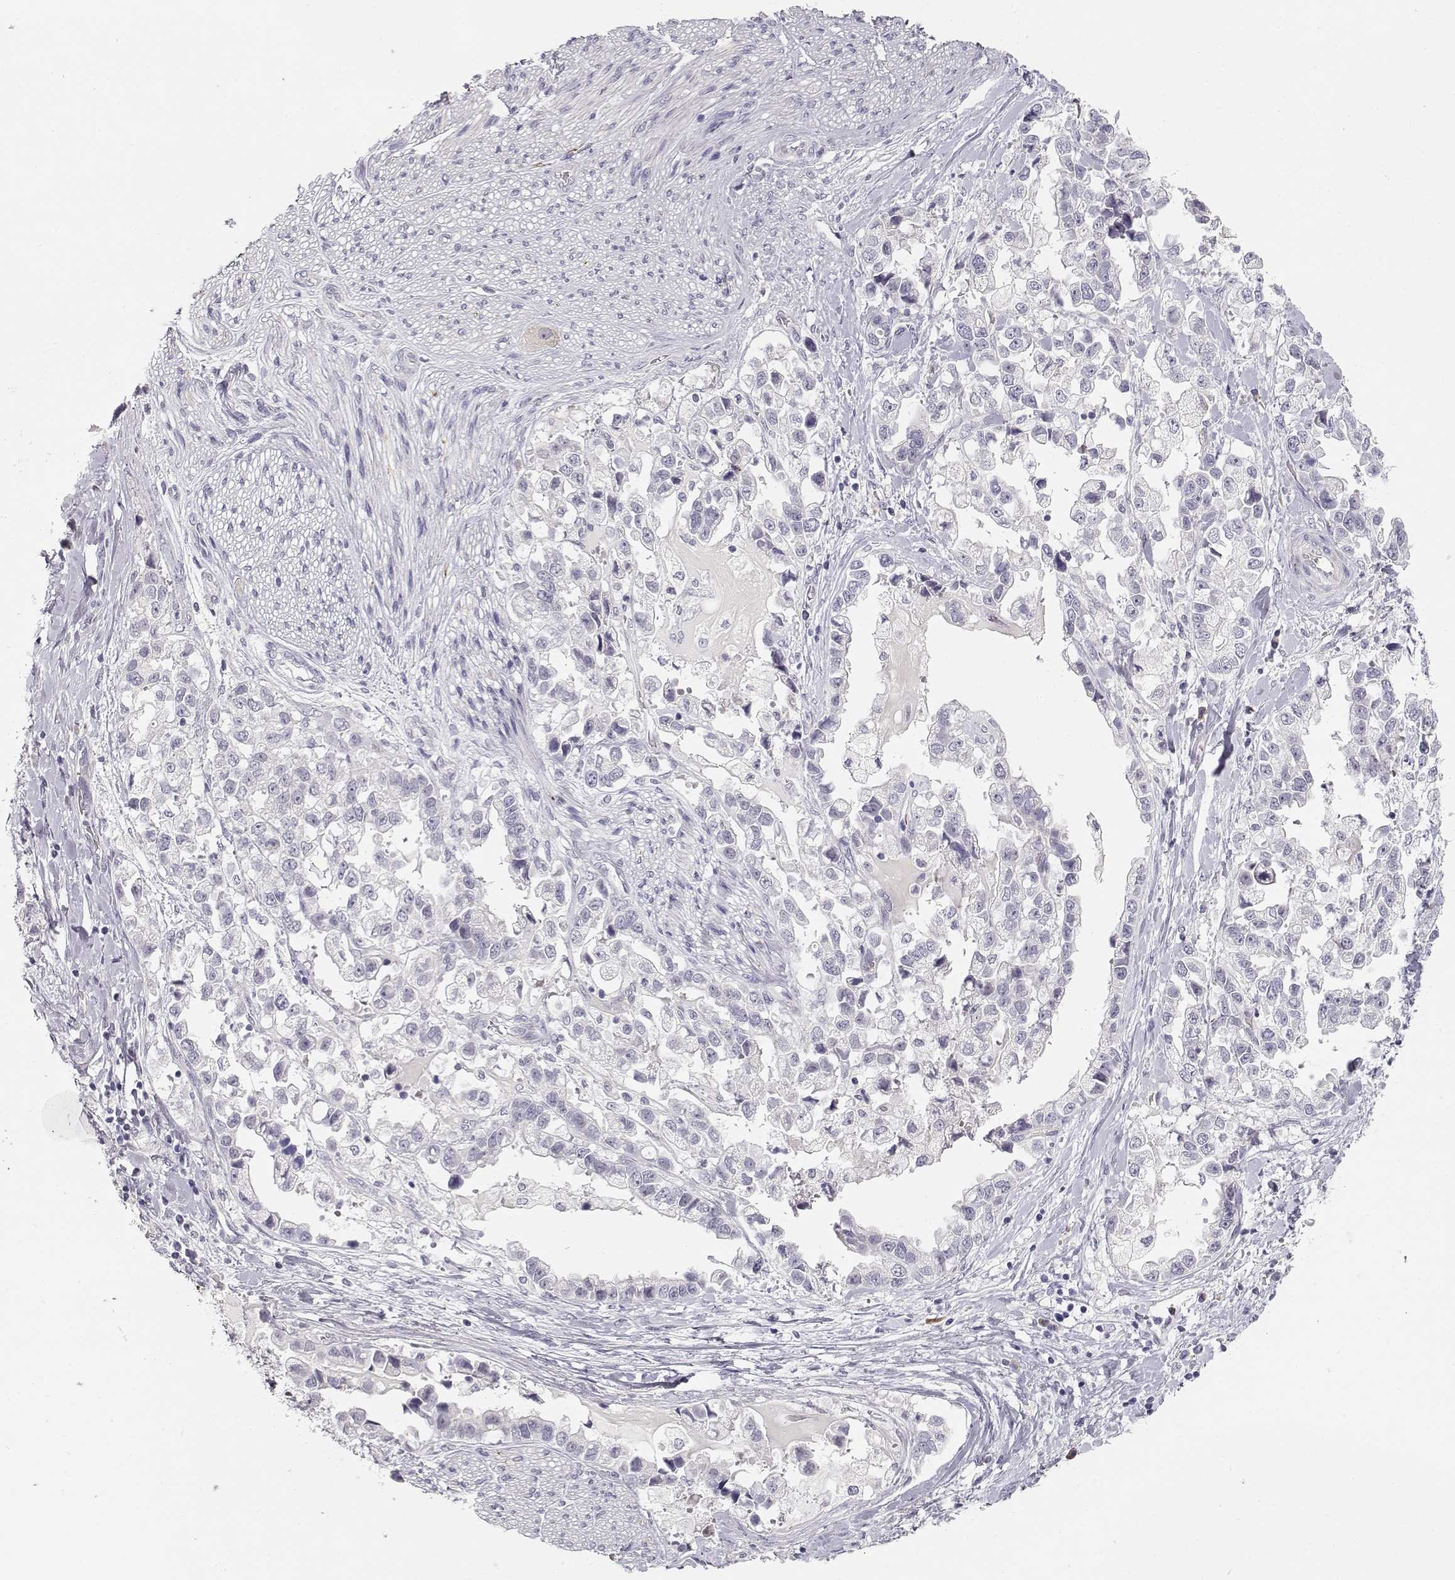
{"staining": {"intensity": "negative", "quantity": "none", "location": "none"}, "tissue": "stomach cancer", "cell_type": "Tumor cells", "image_type": "cancer", "snomed": [{"axis": "morphology", "description": "Adenocarcinoma, NOS"}, {"axis": "topography", "description": "Stomach"}], "caption": "Tumor cells are negative for protein expression in human stomach cancer (adenocarcinoma).", "gene": "TTC26", "patient": {"sex": "male", "age": 59}}